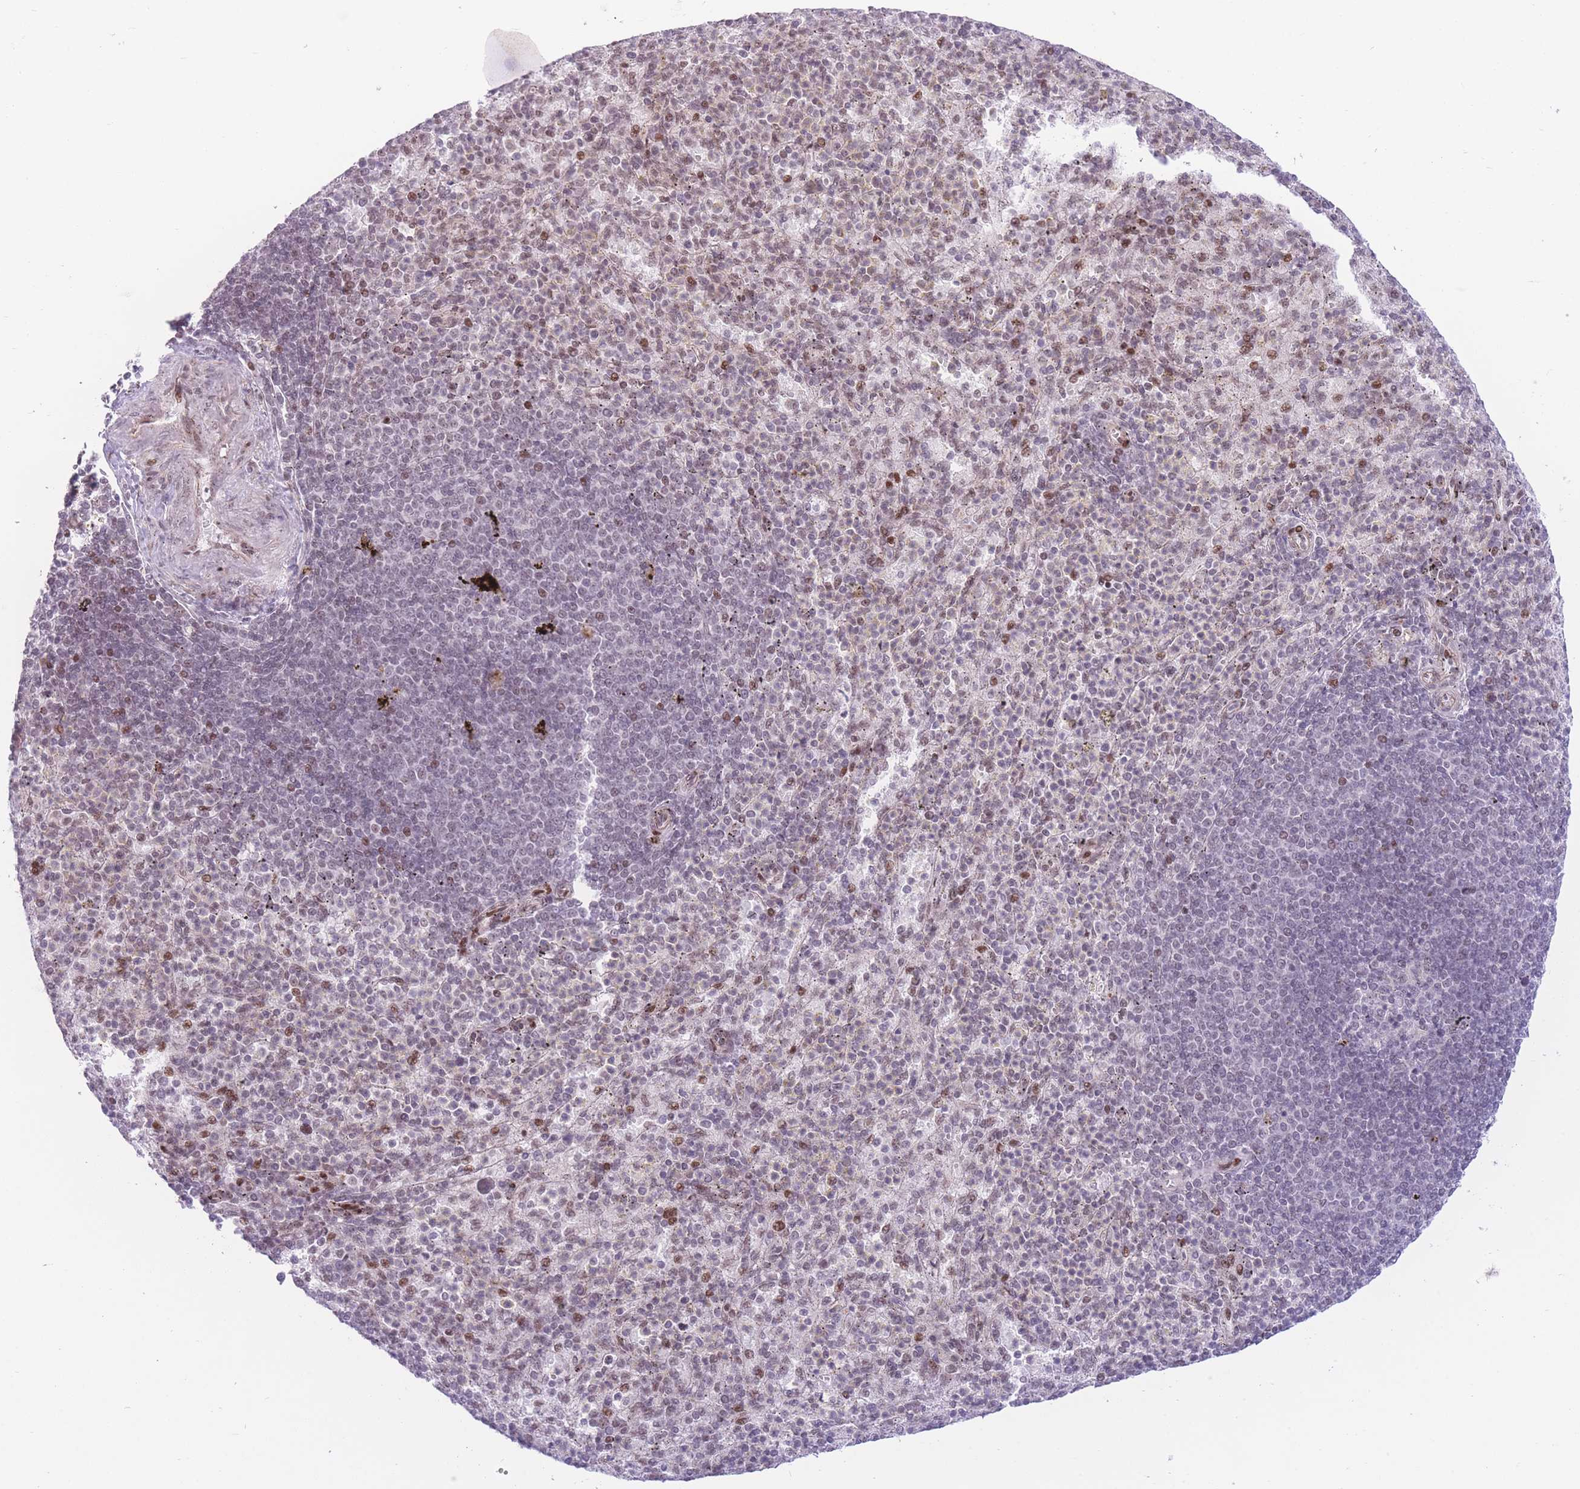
{"staining": {"intensity": "moderate", "quantity": "<25%", "location": "nuclear"}, "tissue": "spleen", "cell_type": "Cells in red pulp", "image_type": "normal", "snomed": [{"axis": "morphology", "description": "Normal tissue, NOS"}, {"axis": "topography", "description": "Spleen"}], "caption": "High-power microscopy captured an IHC image of benign spleen, revealing moderate nuclear staining in about <25% of cells in red pulp.", "gene": "PCIF1", "patient": {"sex": "female", "age": 74}}